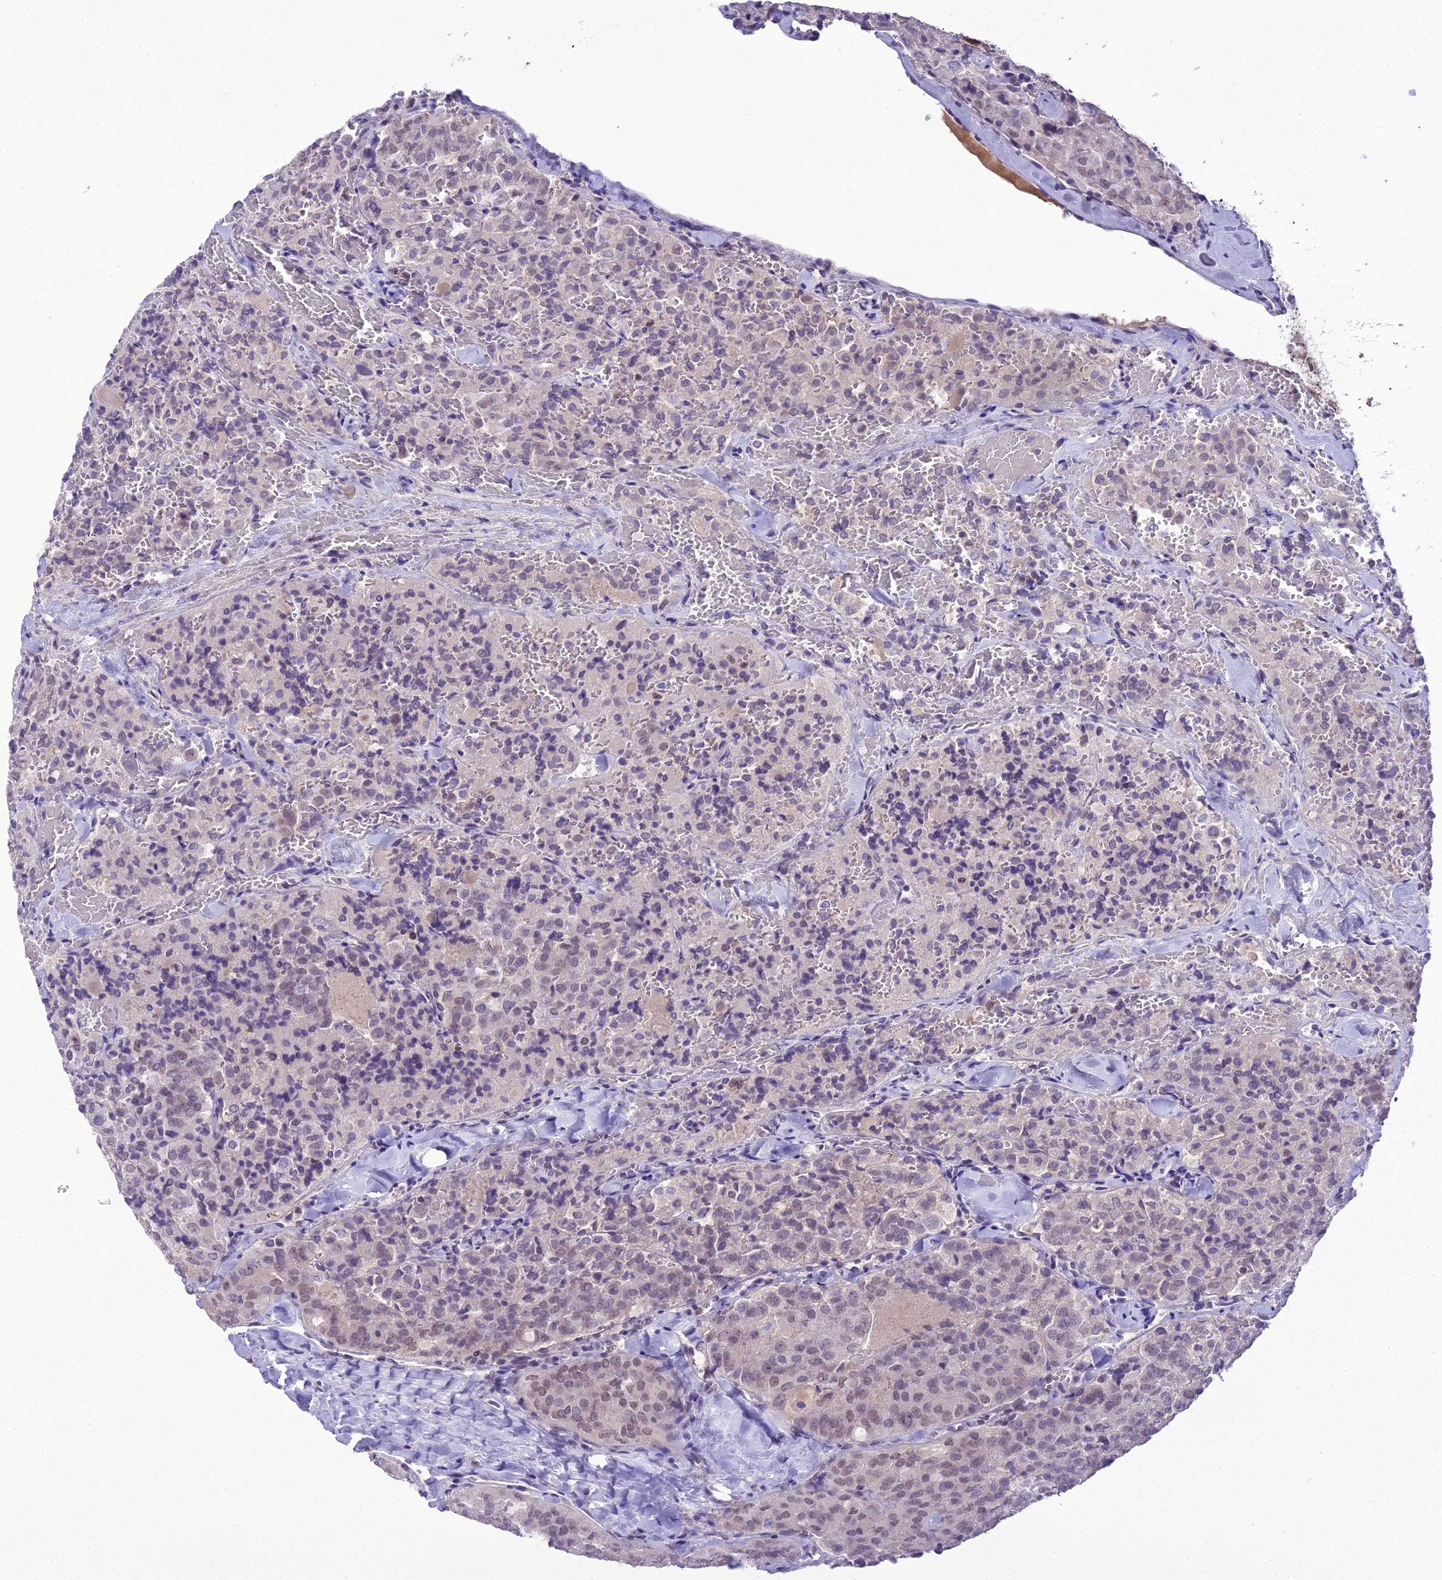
{"staining": {"intensity": "weak", "quantity": "25%-75%", "location": "nuclear"}, "tissue": "thyroid cancer", "cell_type": "Tumor cells", "image_type": "cancer", "snomed": [{"axis": "morphology", "description": "Follicular adenoma carcinoma, NOS"}, {"axis": "topography", "description": "Thyroid gland"}], "caption": "Human thyroid follicular adenoma carcinoma stained with a protein marker shows weak staining in tumor cells.", "gene": "SH3RF3", "patient": {"sex": "male", "age": 75}}